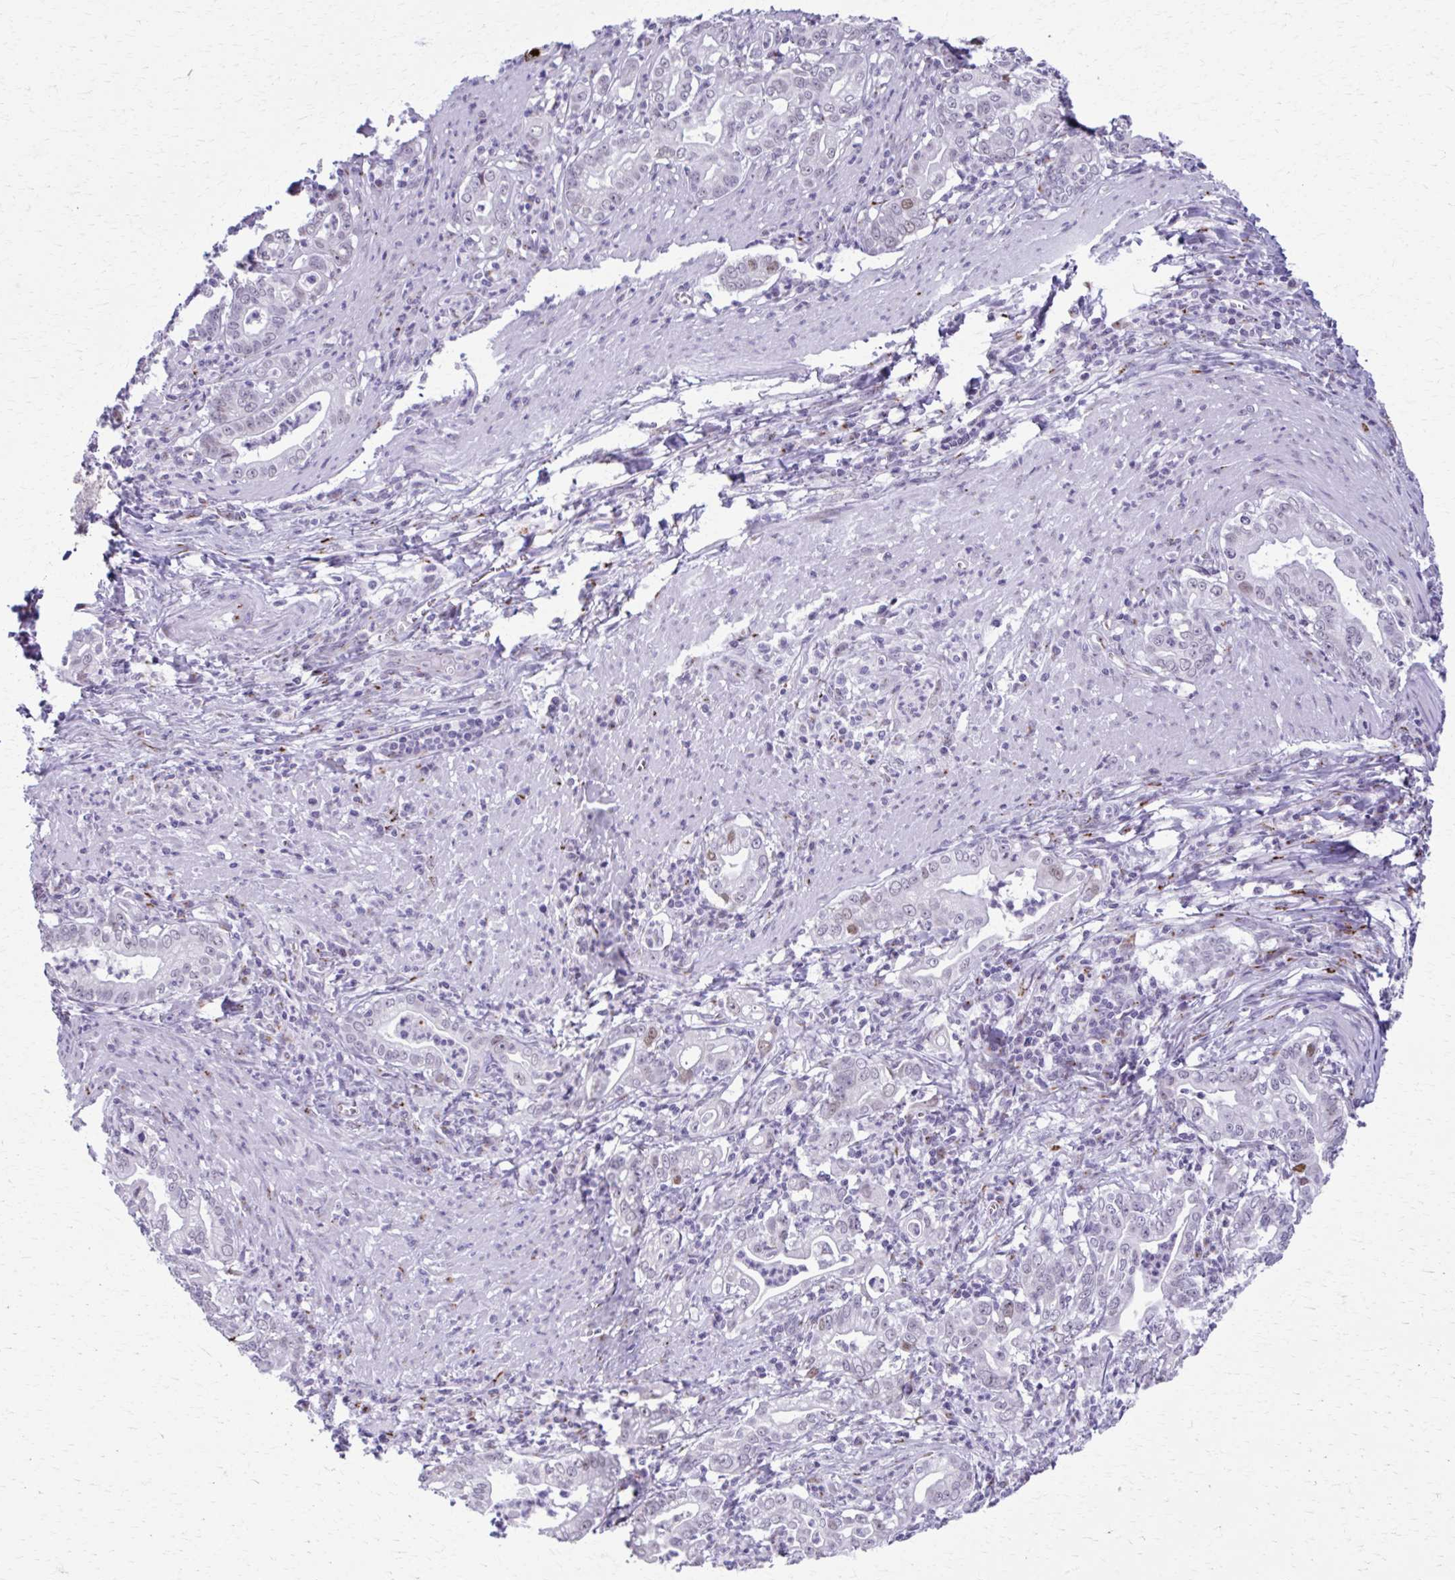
{"staining": {"intensity": "weak", "quantity": "<25%", "location": "nuclear"}, "tissue": "stomach cancer", "cell_type": "Tumor cells", "image_type": "cancer", "snomed": [{"axis": "morphology", "description": "Adenocarcinoma, NOS"}, {"axis": "topography", "description": "Stomach, upper"}], "caption": "IHC of human stomach cancer (adenocarcinoma) reveals no staining in tumor cells.", "gene": "ZNF682", "patient": {"sex": "female", "age": 79}}